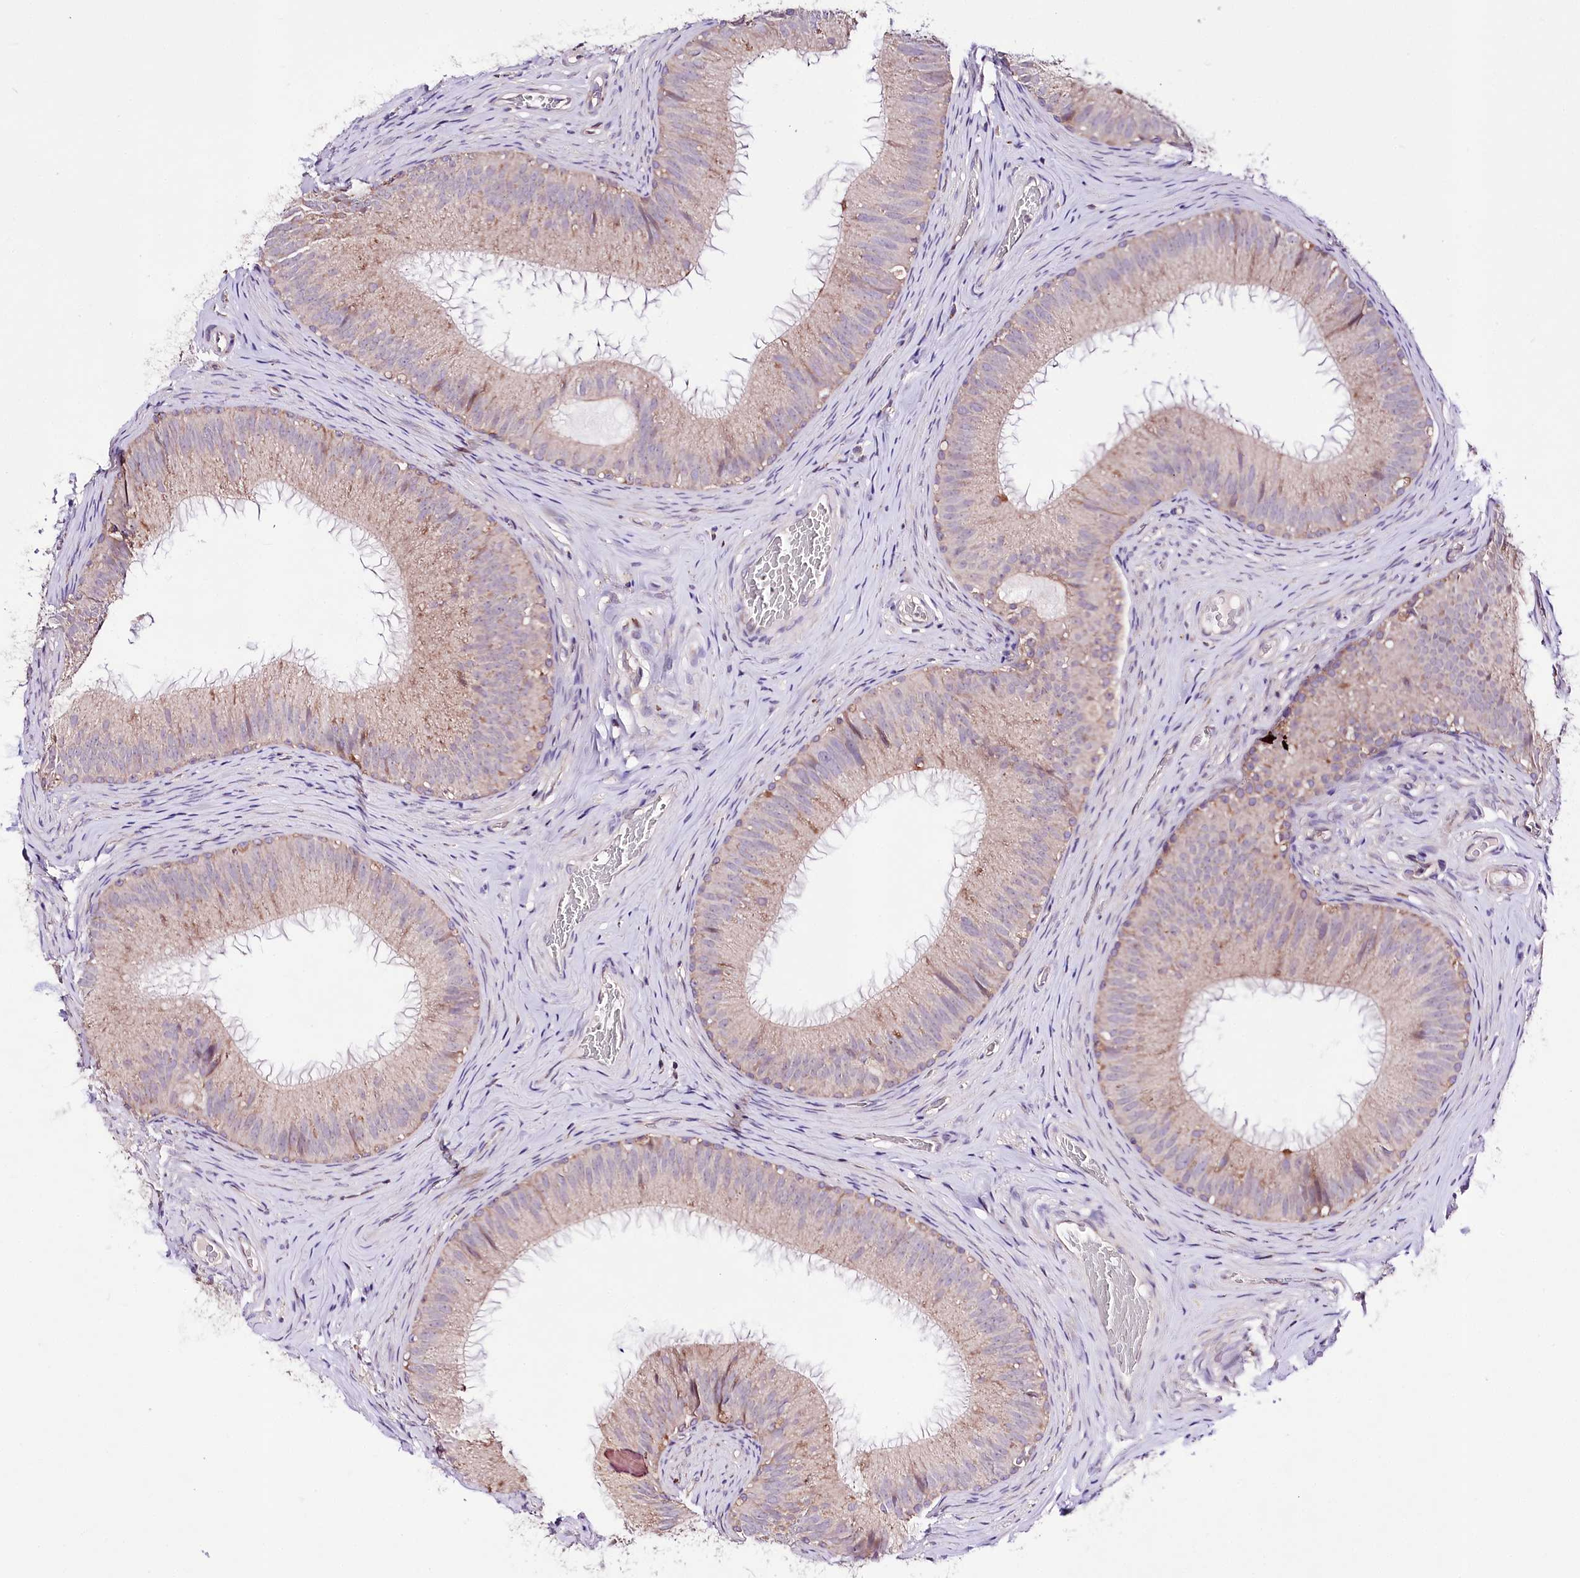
{"staining": {"intensity": "weak", "quantity": "<25%", "location": "cytoplasmic/membranous"}, "tissue": "epididymis", "cell_type": "Glandular cells", "image_type": "normal", "snomed": [{"axis": "morphology", "description": "Normal tissue, NOS"}, {"axis": "topography", "description": "Epididymis"}], "caption": "Immunohistochemistry (IHC) photomicrograph of normal epididymis stained for a protein (brown), which exhibits no staining in glandular cells.", "gene": "ATE1", "patient": {"sex": "male", "age": 34}}